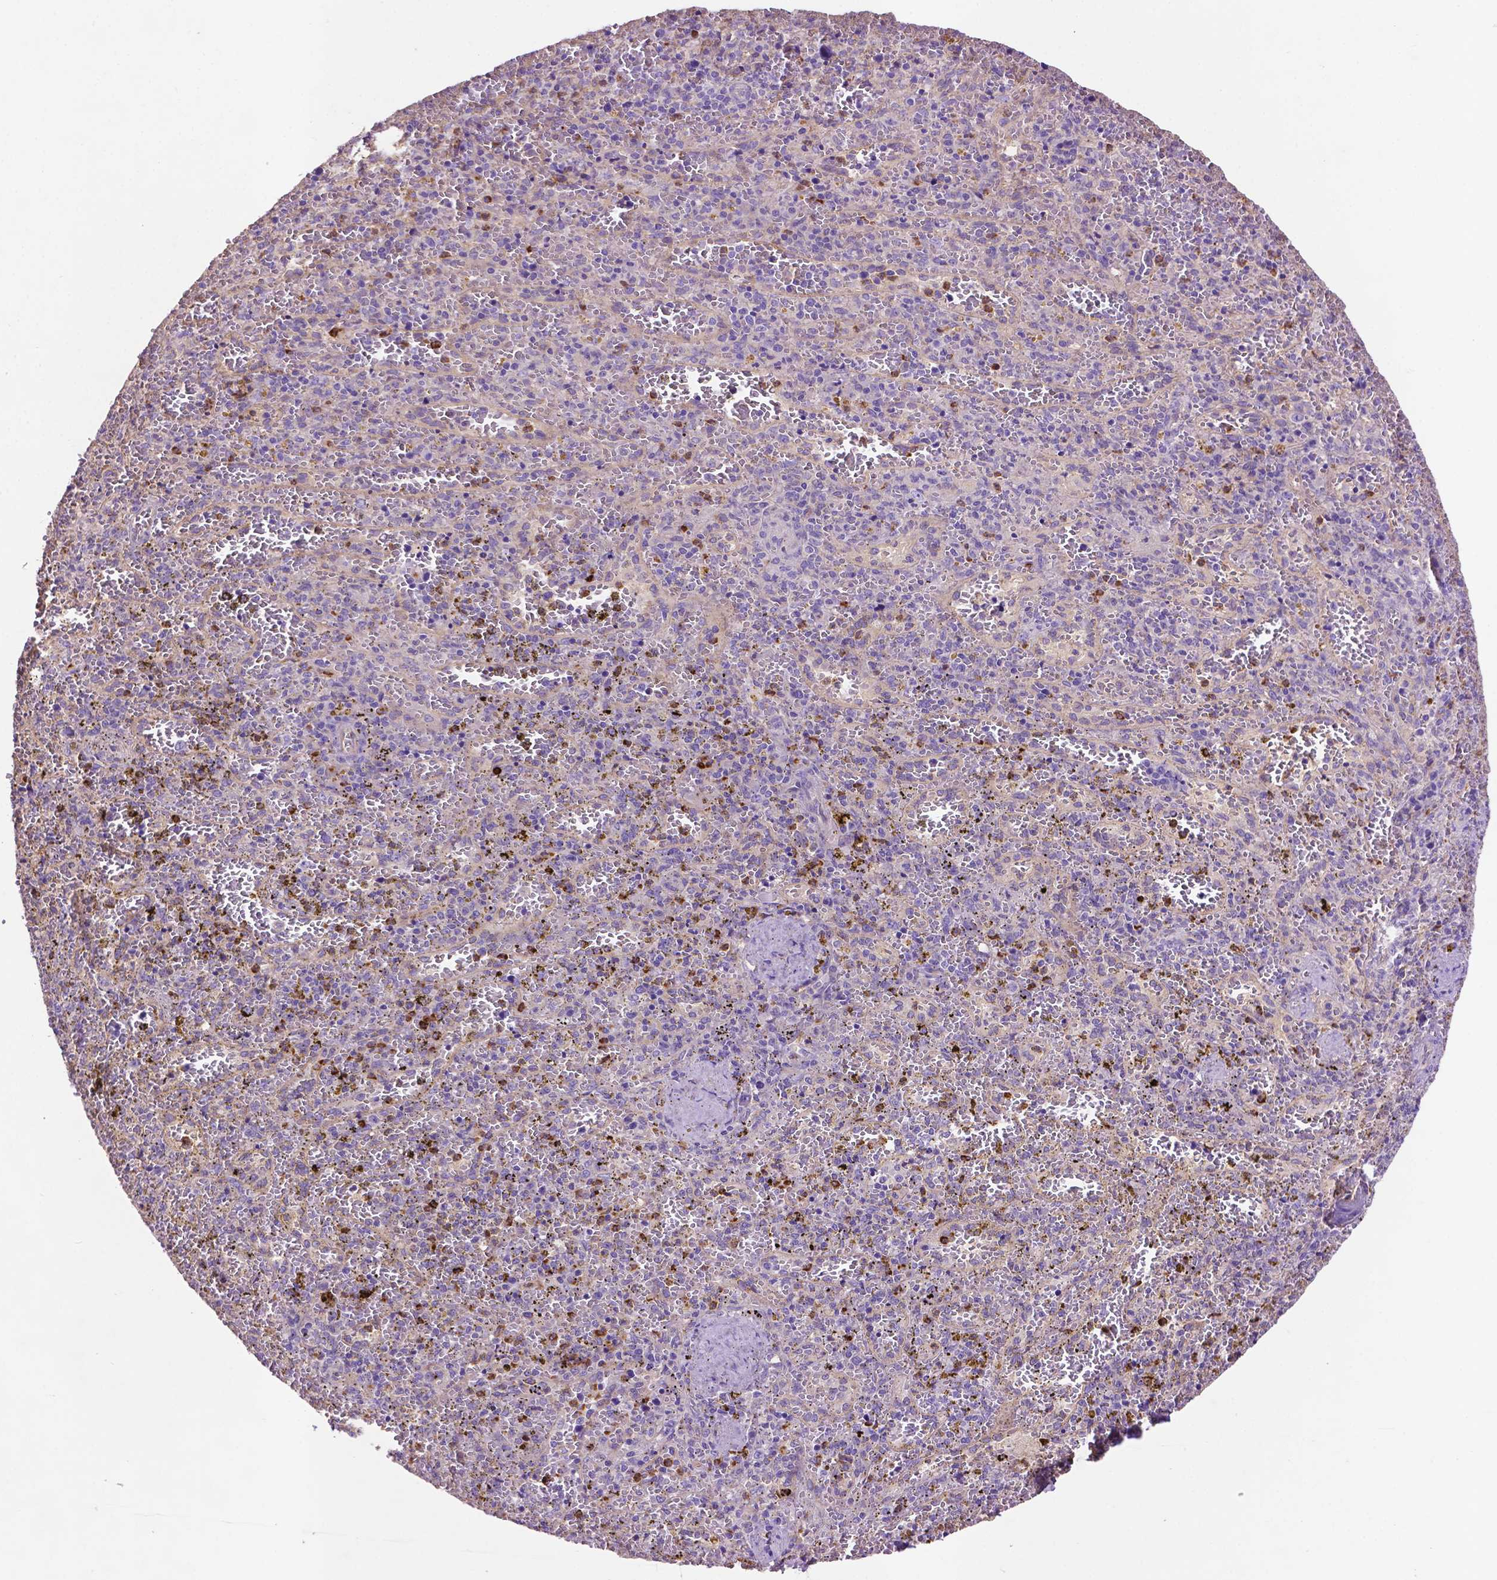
{"staining": {"intensity": "moderate", "quantity": "<25%", "location": "cytoplasmic/membranous"}, "tissue": "spleen", "cell_type": "Cells in red pulp", "image_type": "normal", "snomed": [{"axis": "morphology", "description": "Normal tissue, NOS"}, {"axis": "topography", "description": "Spleen"}], "caption": "Moderate cytoplasmic/membranous expression is seen in approximately <25% of cells in red pulp in benign spleen.", "gene": "GDPD5", "patient": {"sex": "female", "age": 50}}